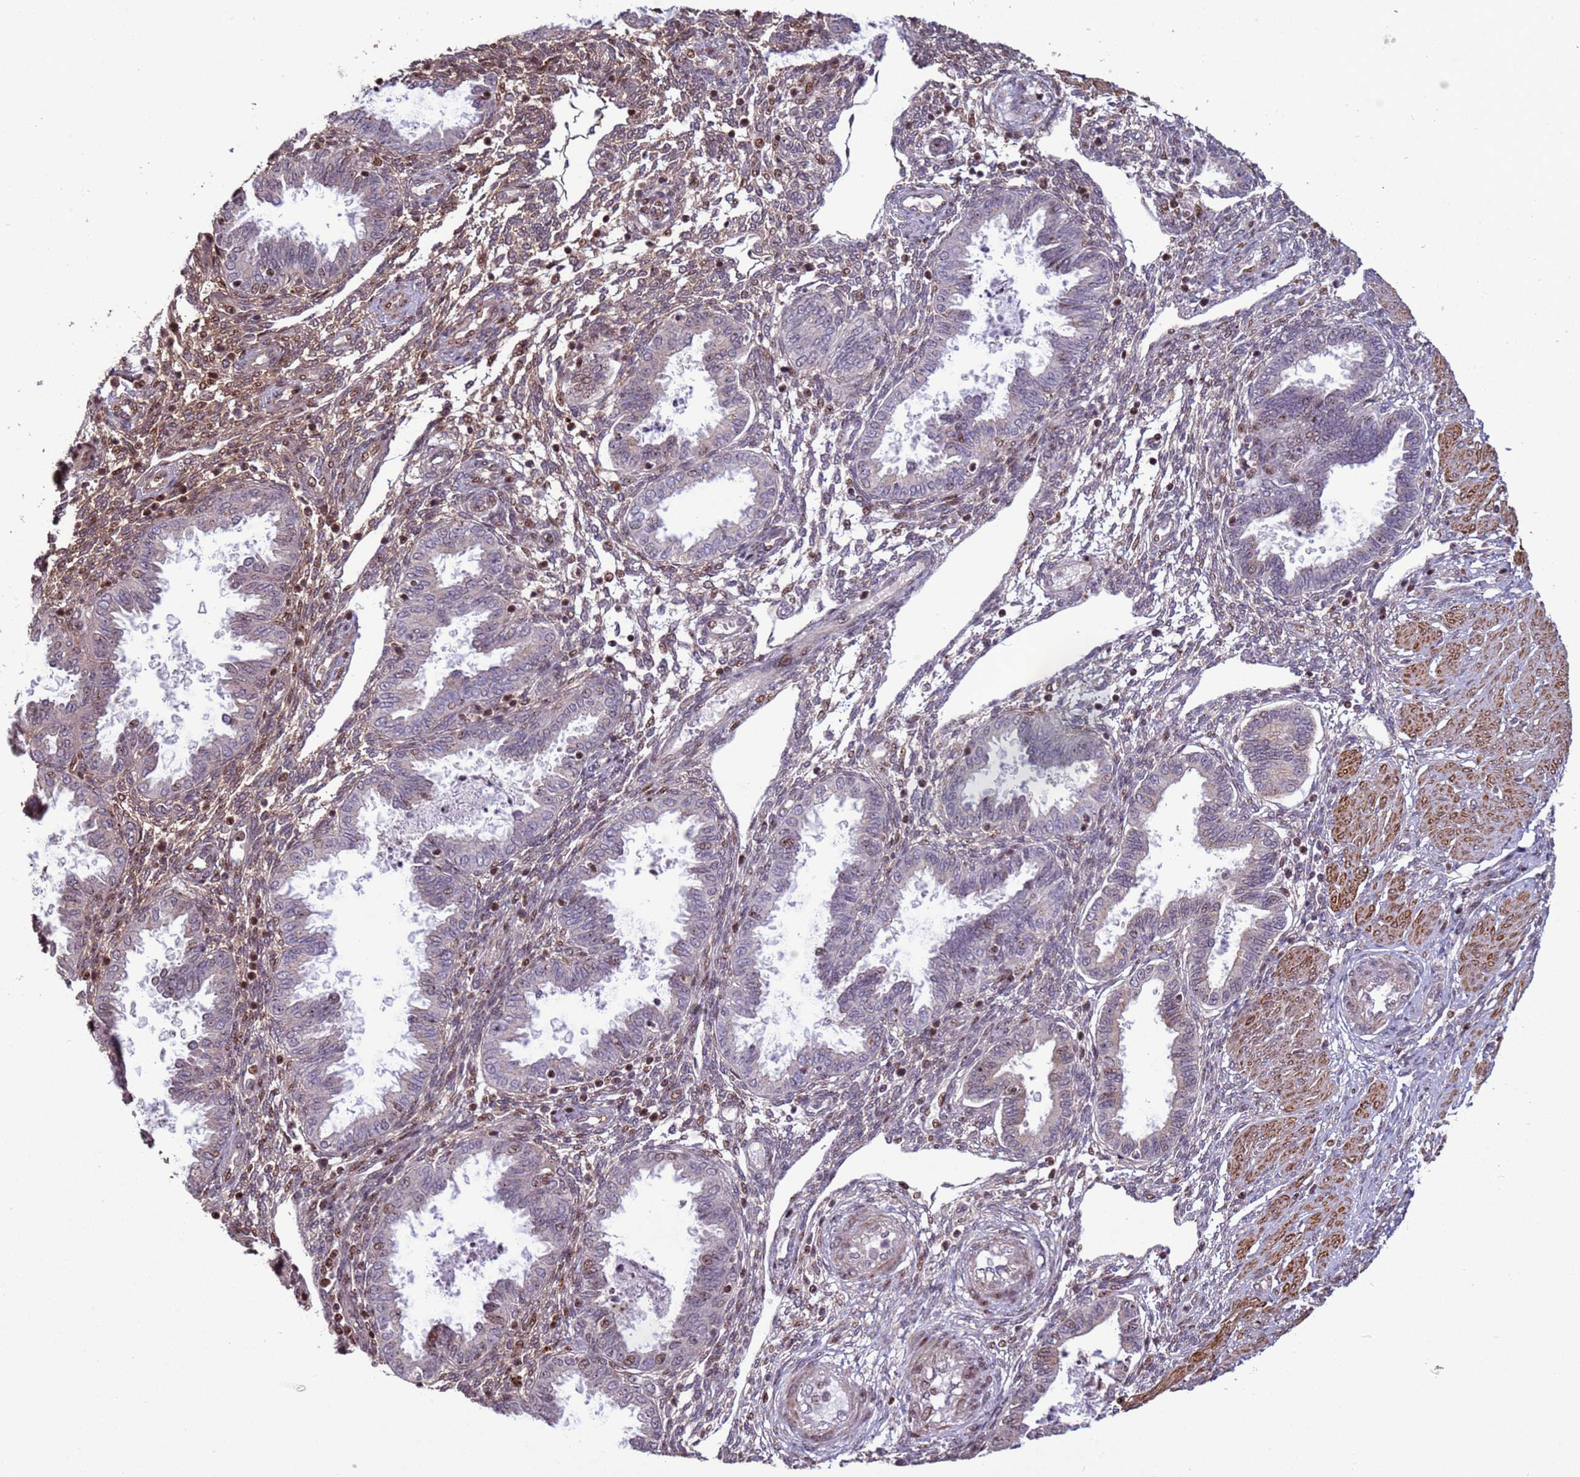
{"staining": {"intensity": "moderate", "quantity": "25%-75%", "location": "cytoplasmic/membranous,nuclear"}, "tissue": "endometrium", "cell_type": "Cells in endometrial stroma", "image_type": "normal", "snomed": [{"axis": "morphology", "description": "Normal tissue, NOS"}, {"axis": "topography", "description": "Endometrium"}], "caption": "Immunohistochemistry histopathology image of normal endometrium: endometrium stained using immunohistochemistry (IHC) shows medium levels of moderate protein expression localized specifically in the cytoplasmic/membranous,nuclear of cells in endometrial stroma, appearing as a cytoplasmic/membranous,nuclear brown color.", "gene": "HGH1", "patient": {"sex": "female", "age": 33}}